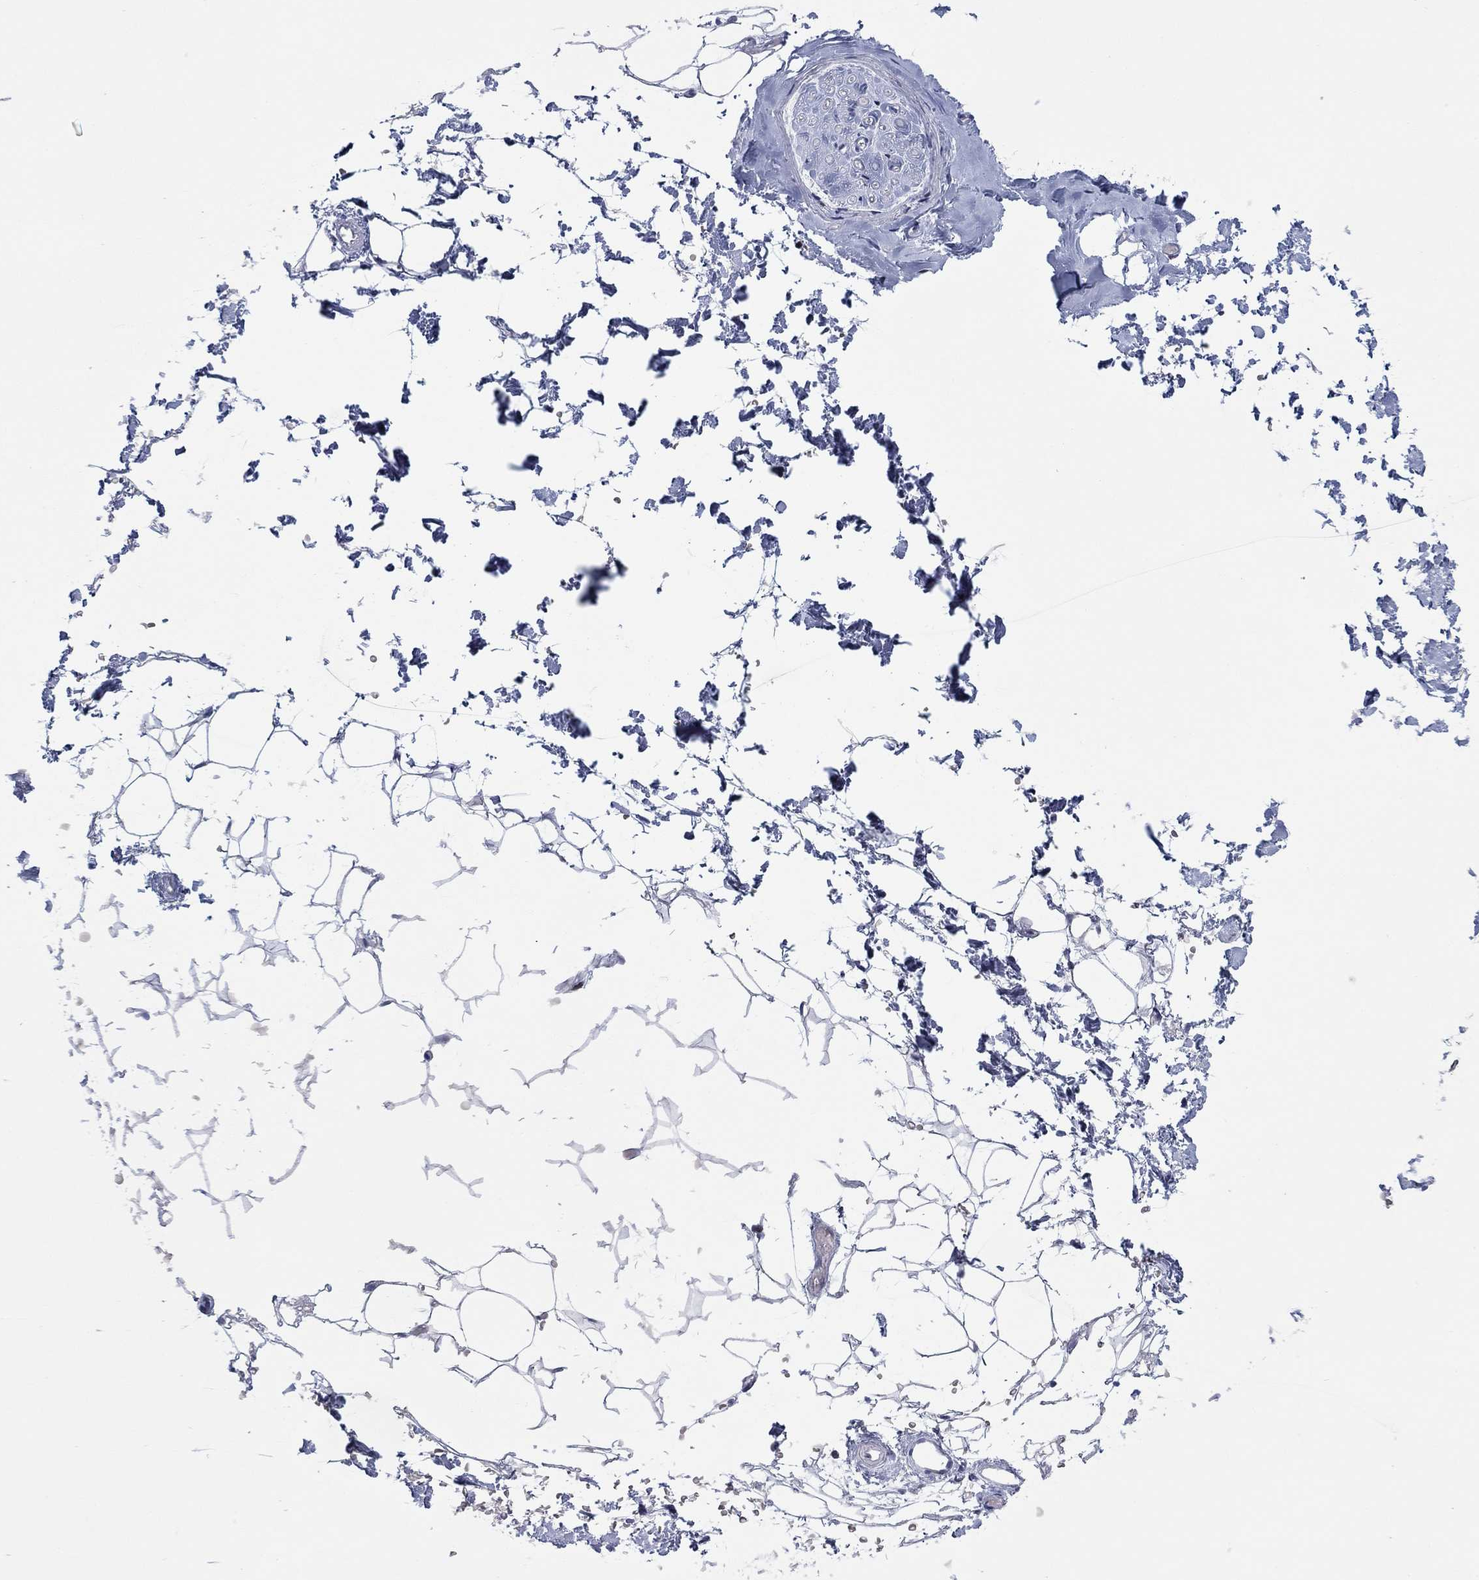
{"staining": {"intensity": "negative", "quantity": "none", "location": "none"}, "tissue": "adipose tissue", "cell_type": "Adipocytes", "image_type": "normal", "snomed": [{"axis": "morphology", "description": "Normal tissue, NOS"}, {"axis": "topography", "description": "Skin"}, {"axis": "topography", "description": "Peripheral nerve tissue"}], "caption": "Adipocytes show no significant expression in benign adipose tissue.", "gene": "ZEB1", "patient": {"sex": "female", "age": 56}}